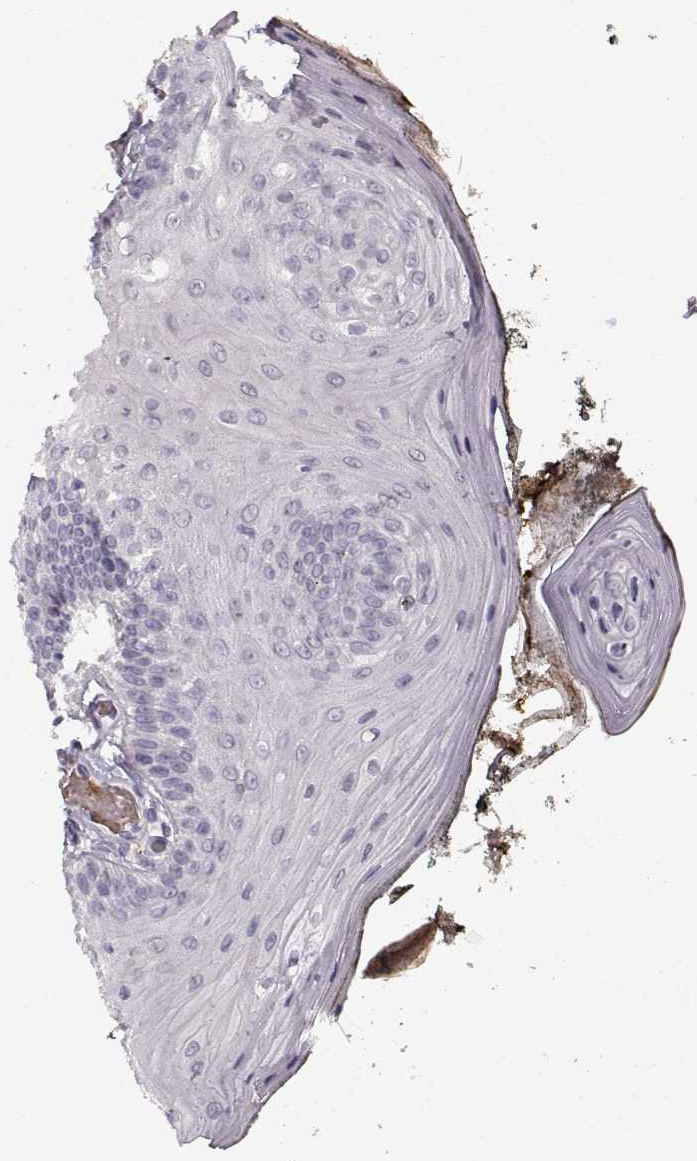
{"staining": {"intensity": "strong", "quantity": "<25%", "location": "cytoplasmic/membranous"}, "tissue": "oral mucosa", "cell_type": "Squamous epithelial cells", "image_type": "normal", "snomed": [{"axis": "morphology", "description": "Normal tissue, NOS"}, {"axis": "topography", "description": "Oral tissue"}], "caption": "Protein analysis of normal oral mucosa reveals strong cytoplasmic/membranous positivity in about <25% of squamous epithelial cells.", "gene": "SNCA", "patient": {"sex": "male", "age": 9}}